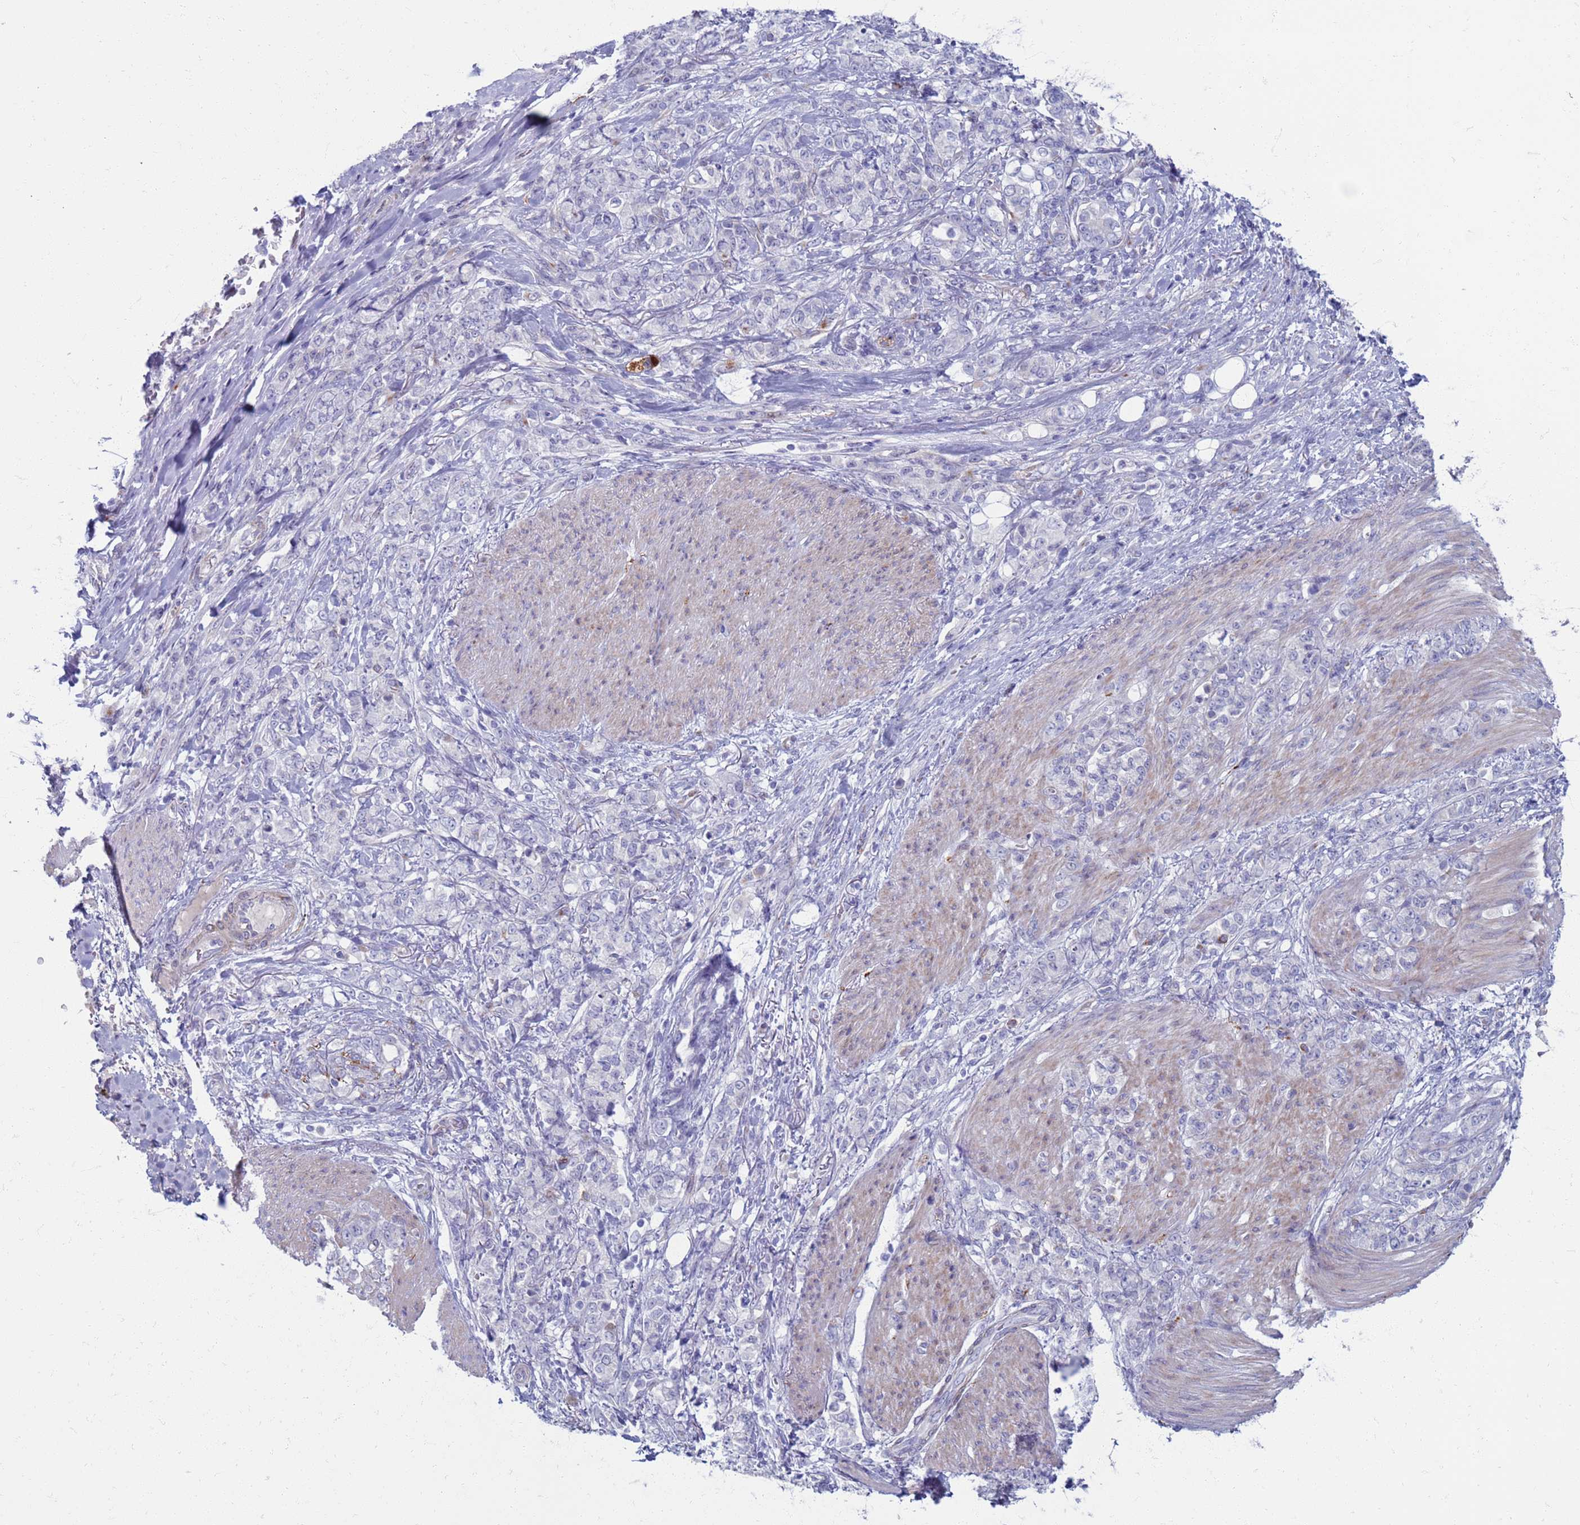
{"staining": {"intensity": "negative", "quantity": "none", "location": "none"}, "tissue": "stomach cancer", "cell_type": "Tumor cells", "image_type": "cancer", "snomed": [{"axis": "morphology", "description": "Adenocarcinoma, NOS"}, {"axis": "topography", "description": "Stomach"}], "caption": "Immunohistochemistry (IHC) of stomach cancer (adenocarcinoma) demonstrates no staining in tumor cells.", "gene": "CLCA2", "patient": {"sex": "female", "age": 79}}